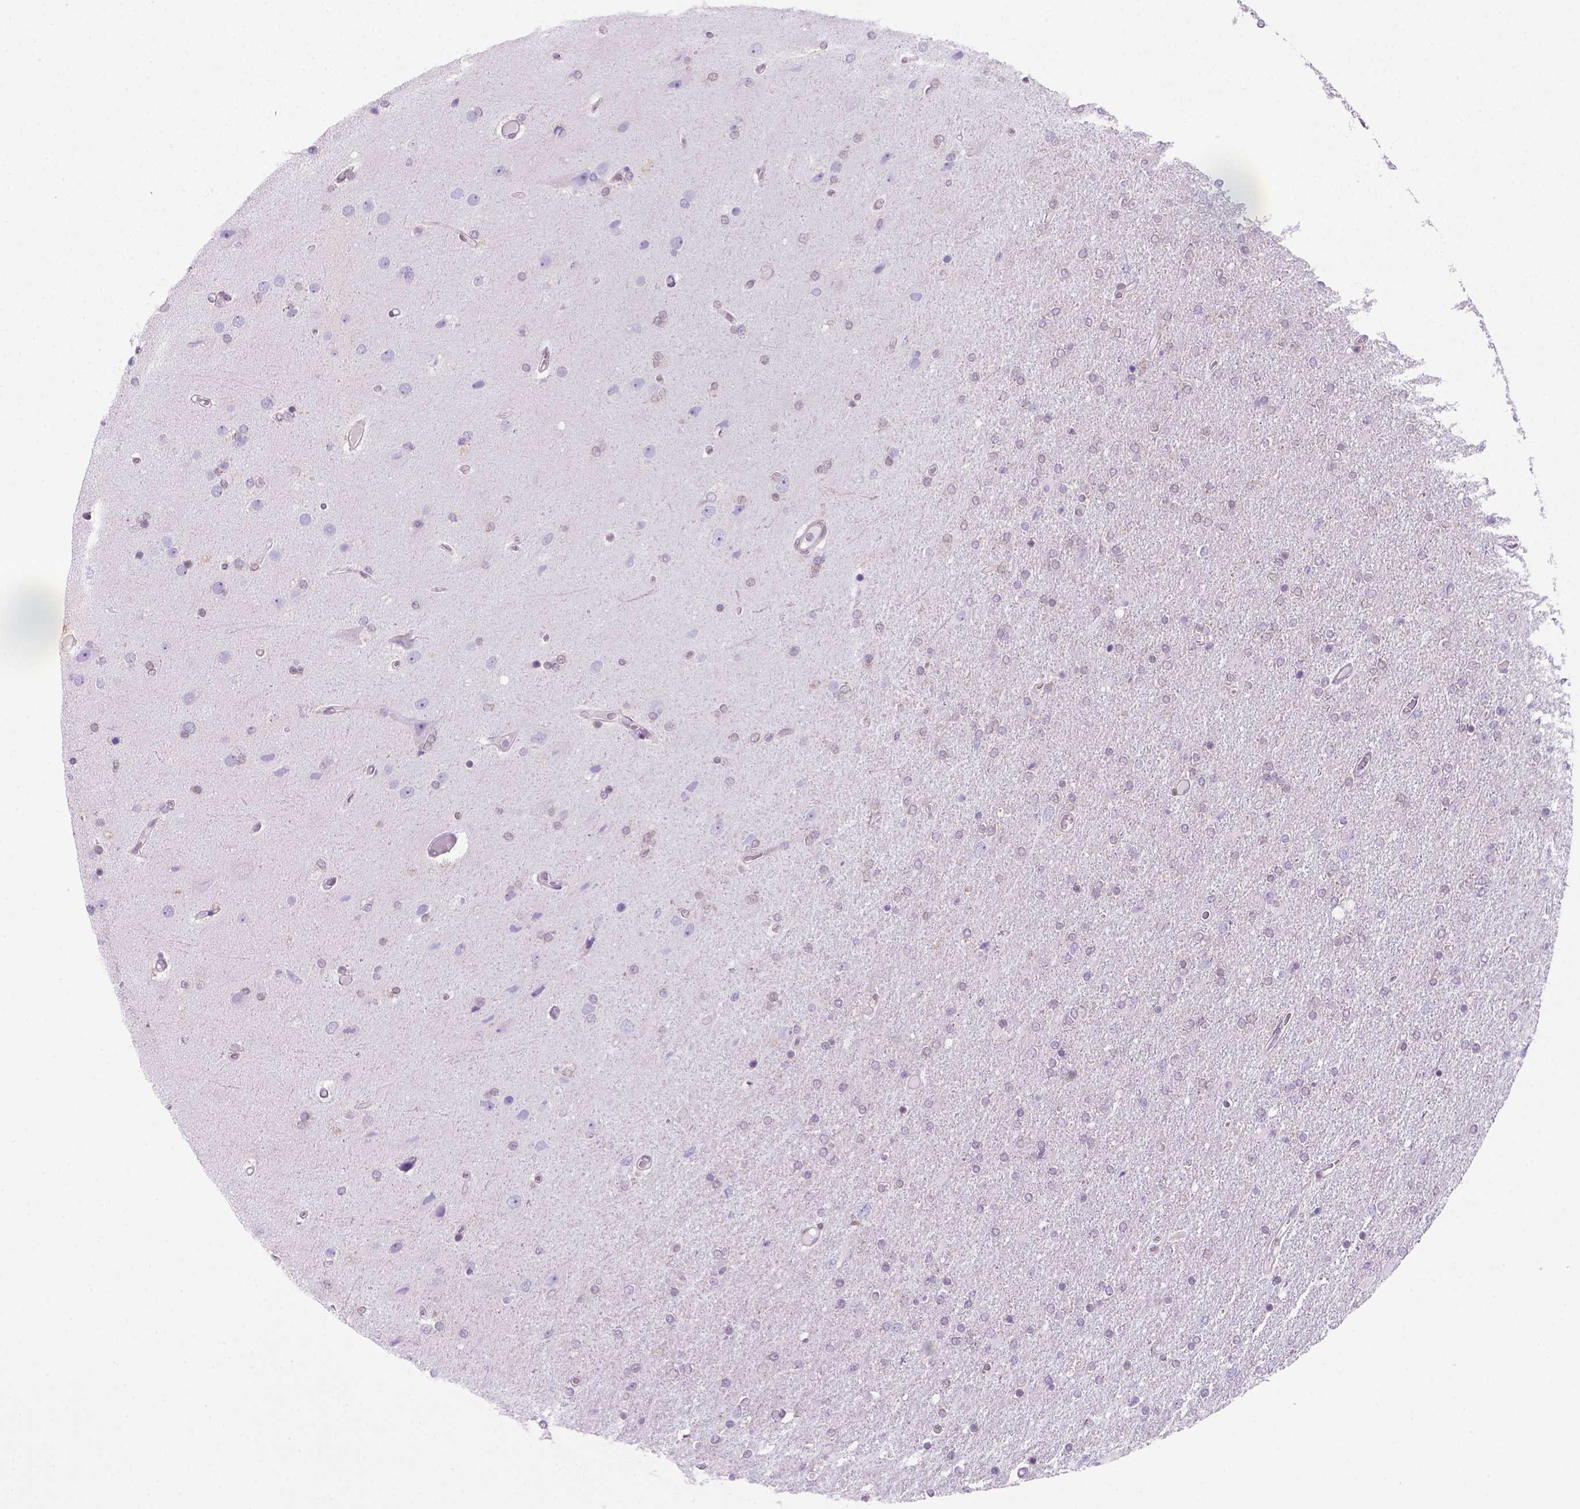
{"staining": {"intensity": "negative", "quantity": "none", "location": "none"}, "tissue": "glioma", "cell_type": "Tumor cells", "image_type": "cancer", "snomed": [{"axis": "morphology", "description": "Glioma, malignant, High grade"}, {"axis": "topography", "description": "Cerebral cortex"}], "caption": "Protein analysis of glioma demonstrates no significant staining in tumor cells.", "gene": "MGMT", "patient": {"sex": "male", "age": 70}}